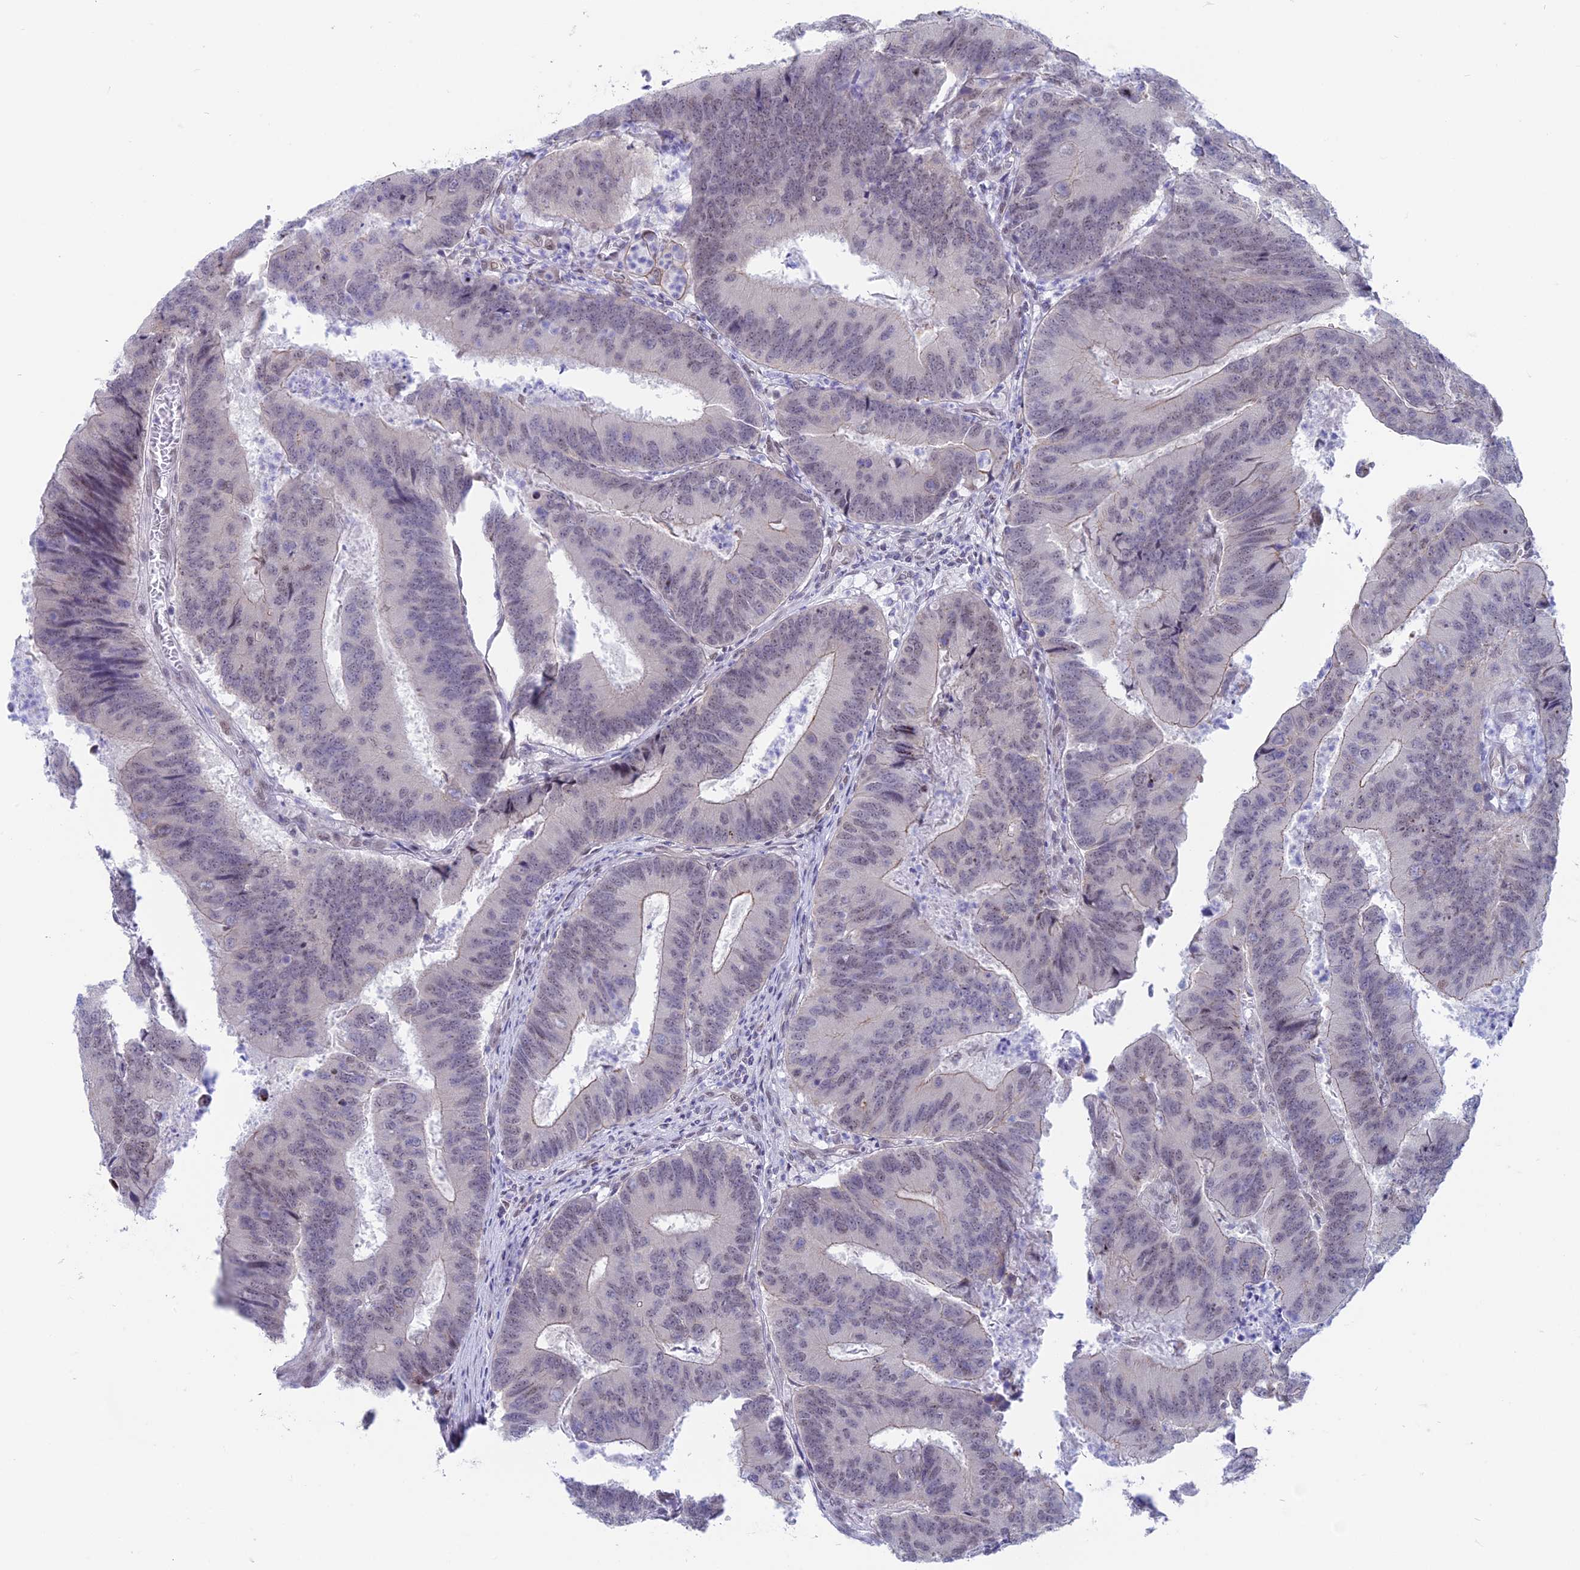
{"staining": {"intensity": "weak", "quantity": "<25%", "location": "nuclear"}, "tissue": "colorectal cancer", "cell_type": "Tumor cells", "image_type": "cancer", "snomed": [{"axis": "morphology", "description": "Adenocarcinoma, NOS"}, {"axis": "topography", "description": "Colon"}], "caption": "Protein analysis of adenocarcinoma (colorectal) shows no significant expression in tumor cells. Nuclei are stained in blue.", "gene": "SRSF5", "patient": {"sex": "female", "age": 67}}